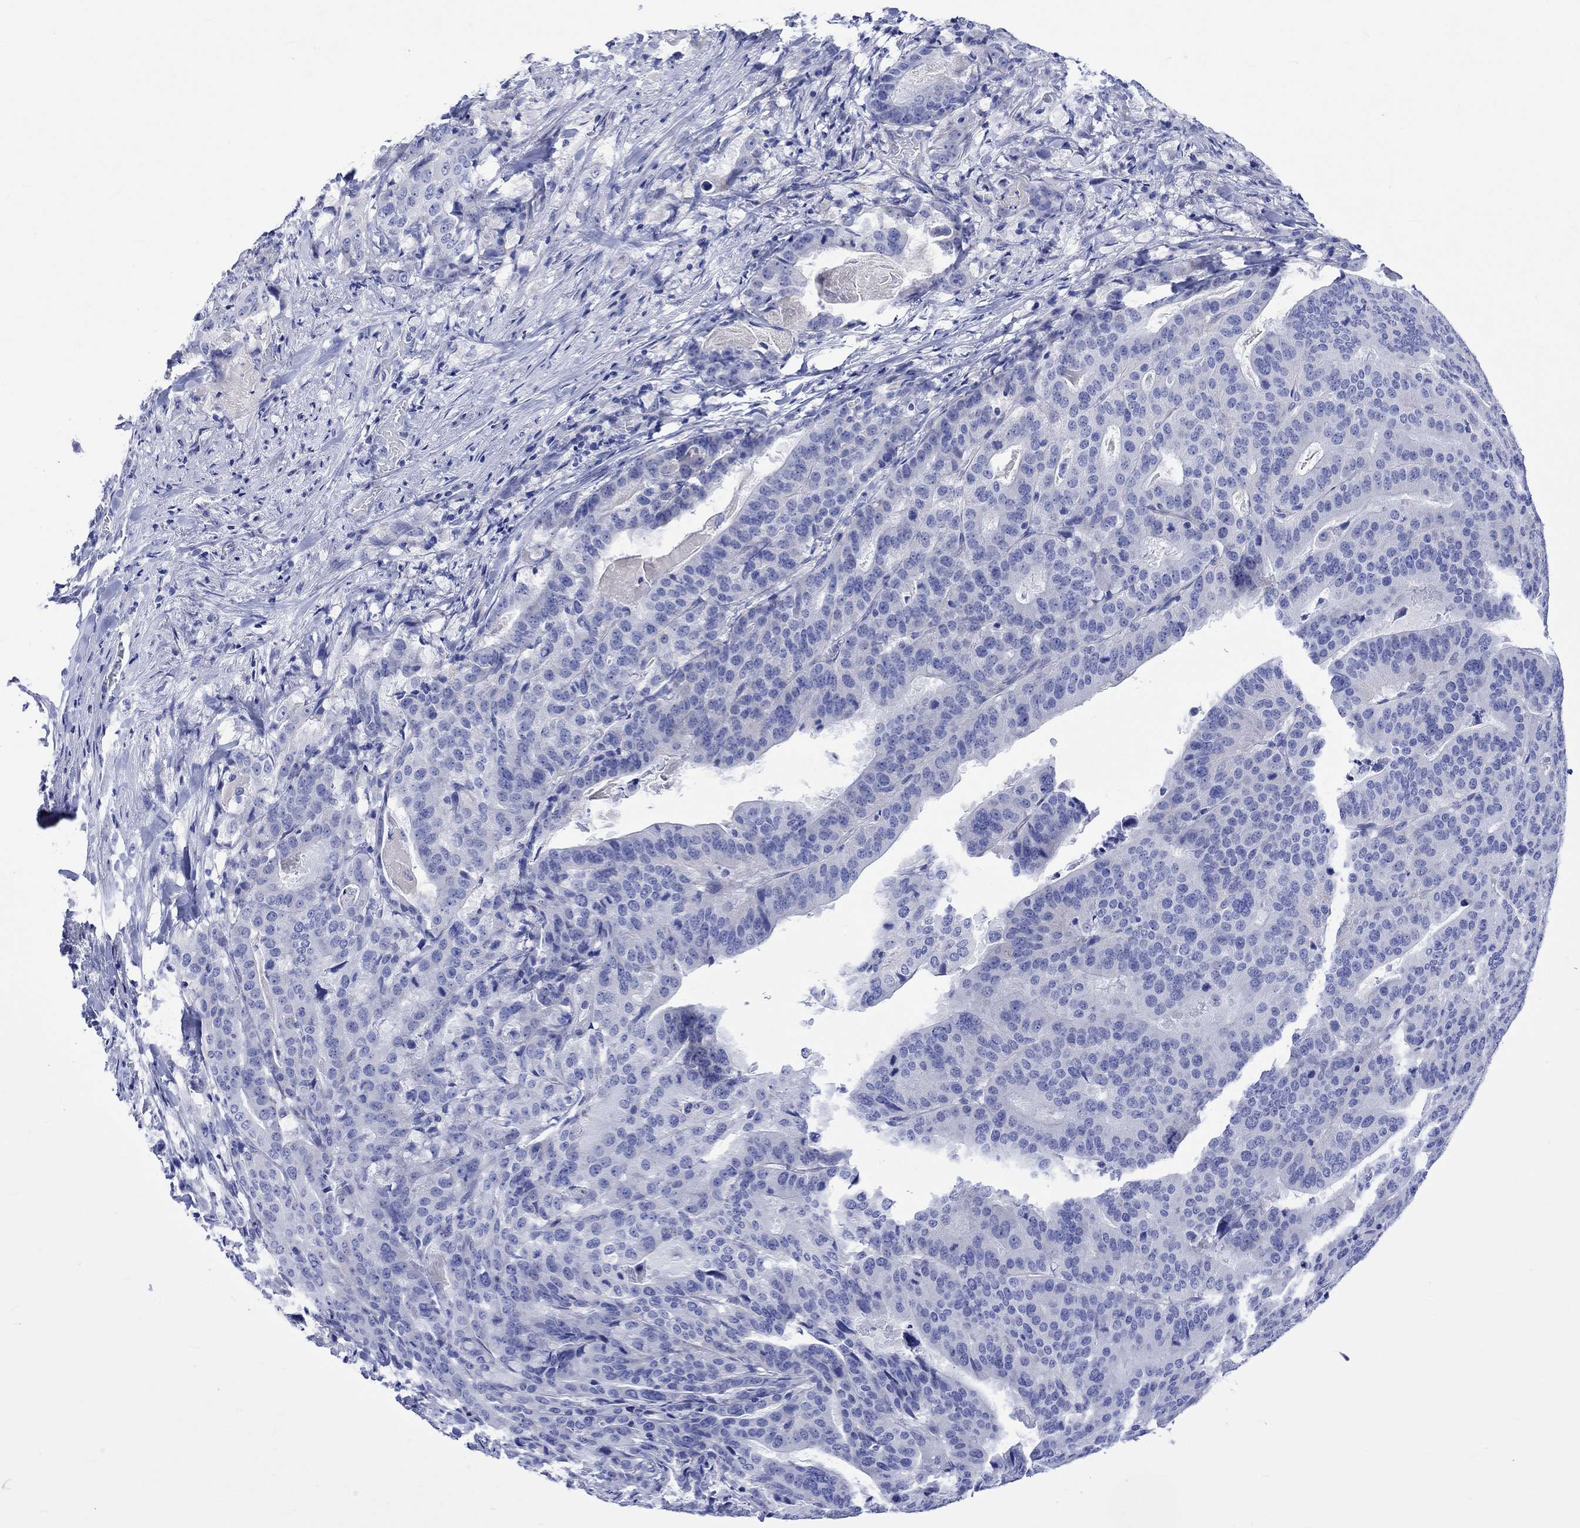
{"staining": {"intensity": "negative", "quantity": "none", "location": "none"}, "tissue": "stomach cancer", "cell_type": "Tumor cells", "image_type": "cancer", "snomed": [{"axis": "morphology", "description": "Adenocarcinoma, NOS"}, {"axis": "topography", "description": "Stomach"}], "caption": "An immunohistochemistry (IHC) histopathology image of adenocarcinoma (stomach) is shown. There is no staining in tumor cells of adenocarcinoma (stomach). The staining is performed using DAB brown chromogen with nuclei counter-stained in using hematoxylin.", "gene": "HARBI1", "patient": {"sex": "male", "age": 48}}